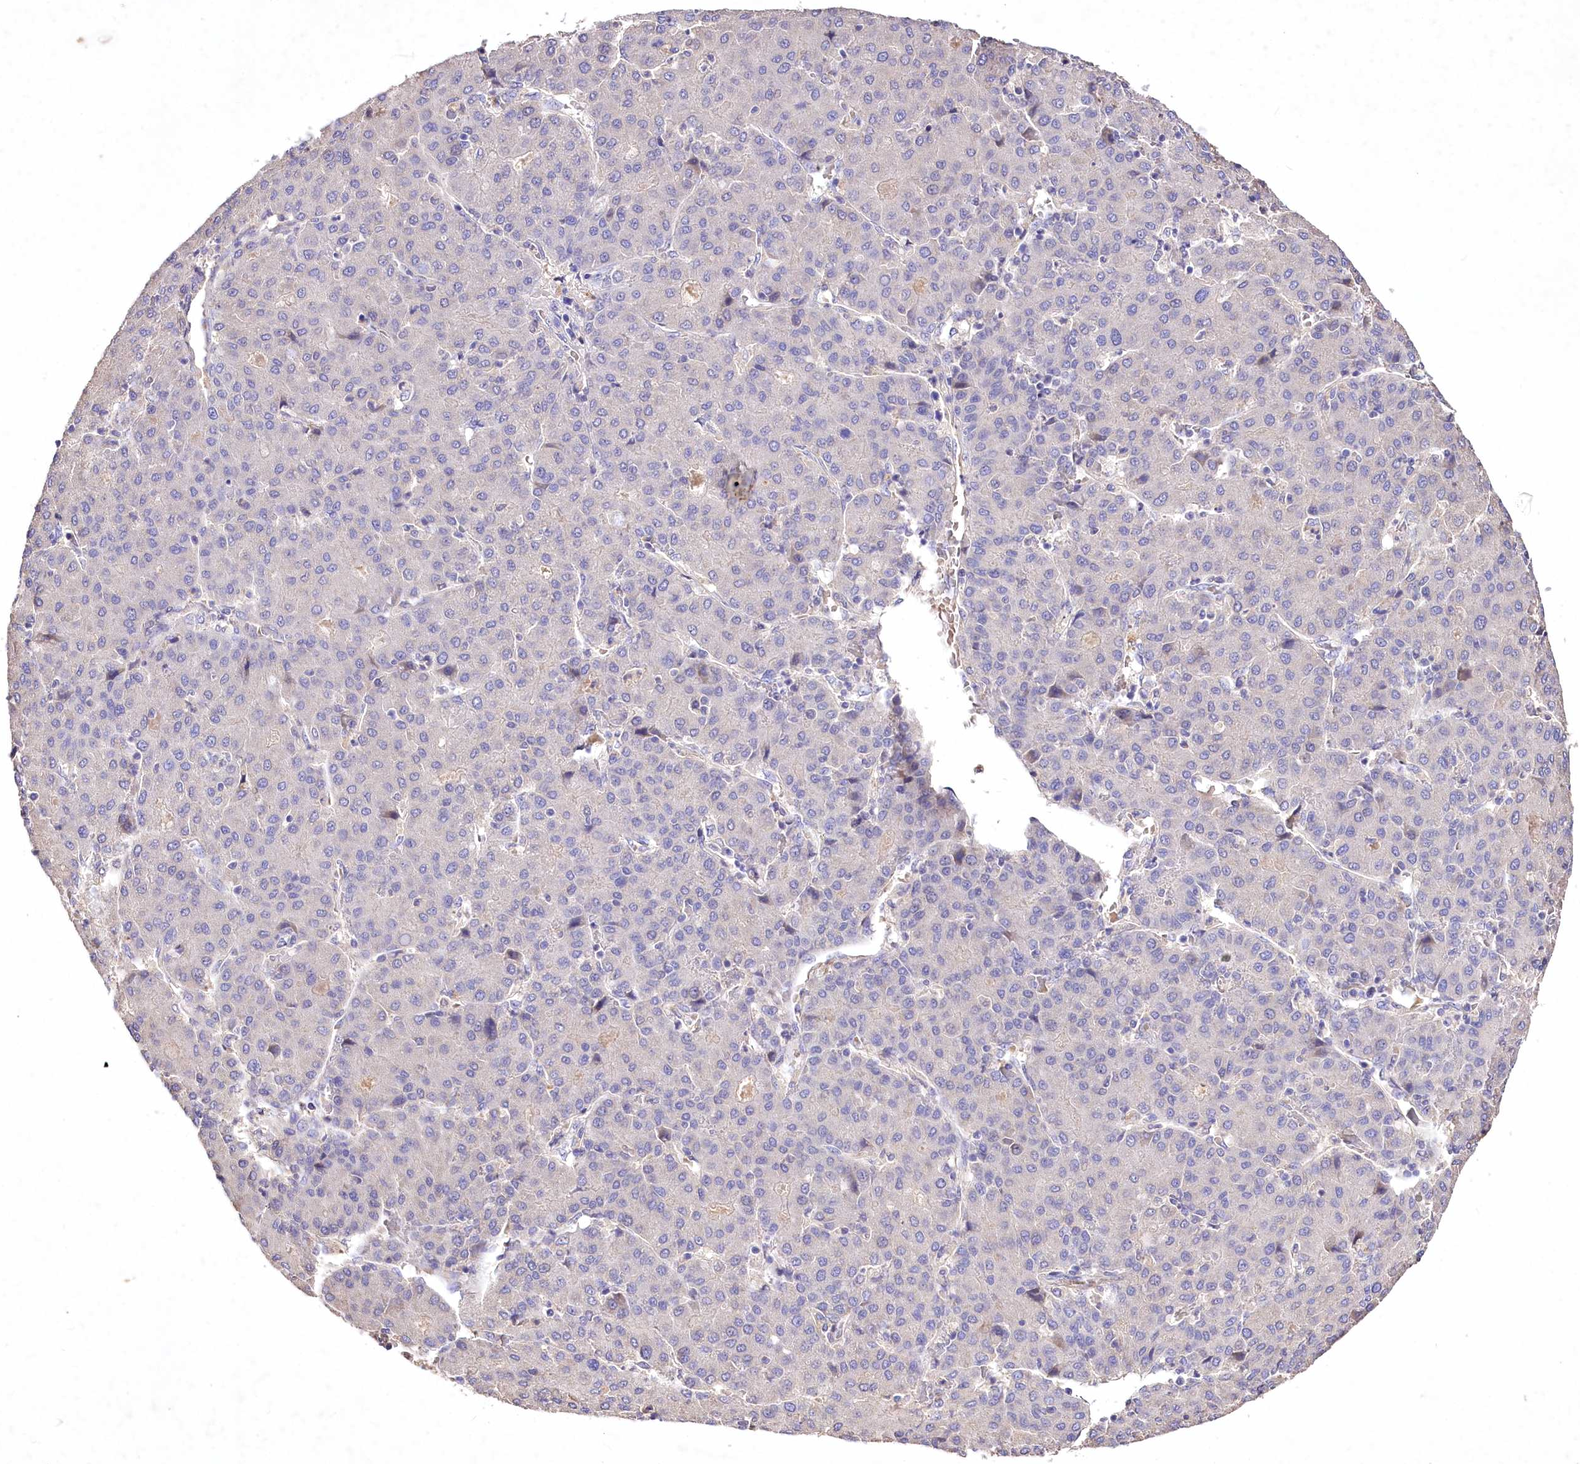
{"staining": {"intensity": "negative", "quantity": "none", "location": "none"}, "tissue": "liver cancer", "cell_type": "Tumor cells", "image_type": "cancer", "snomed": [{"axis": "morphology", "description": "Carcinoma, Hepatocellular, NOS"}, {"axis": "topography", "description": "Liver"}], "caption": "High power microscopy histopathology image of an immunohistochemistry (IHC) histopathology image of liver cancer (hepatocellular carcinoma), revealing no significant expression in tumor cells. Brightfield microscopy of immunohistochemistry (IHC) stained with DAB (3,3'-diaminobenzidine) (brown) and hematoxylin (blue), captured at high magnification.", "gene": "PCYOX1L", "patient": {"sex": "male", "age": 65}}